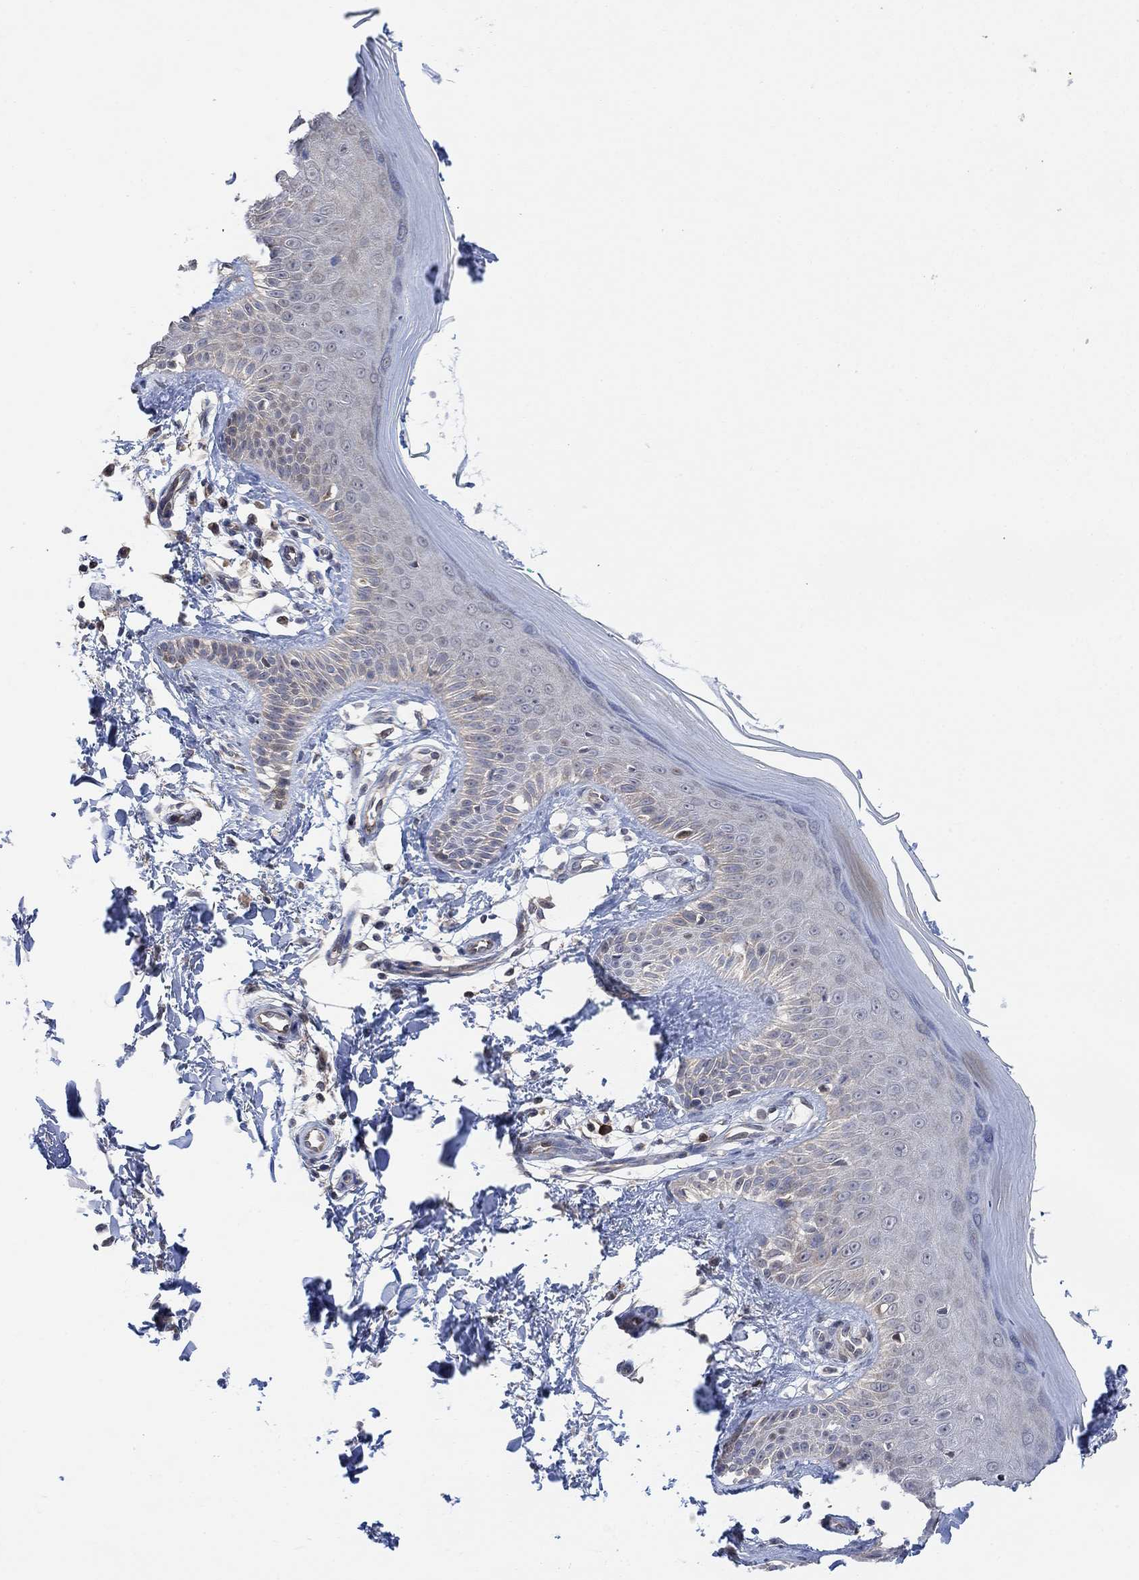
{"staining": {"intensity": "negative", "quantity": "none", "location": "none"}, "tissue": "skin", "cell_type": "Fibroblasts", "image_type": "normal", "snomed": [{"axis": "morphology", "description": "Normal tissue, NOS"}, {"axis": "morphology", "description": "Inflammation, NOS"}, {"axis": "morphology", "description": "Fibrosis, NOS"}, {"axis": "topography", "description": "Skin"}], "caption": "Immunohistochemistry (IHC) photomicrograph of normal skin stained for a protein (brown), which shows no positivity in fibroblasts. The staining was performed using DAB (3,3'-diaminobenzidine) to visualize the protein expression in brown, while the nuclei were stained in blue with hematoxylin (Magnification: 20x).", "gene": "CNTF", "patient": {"sex": "male", "age": 71}}